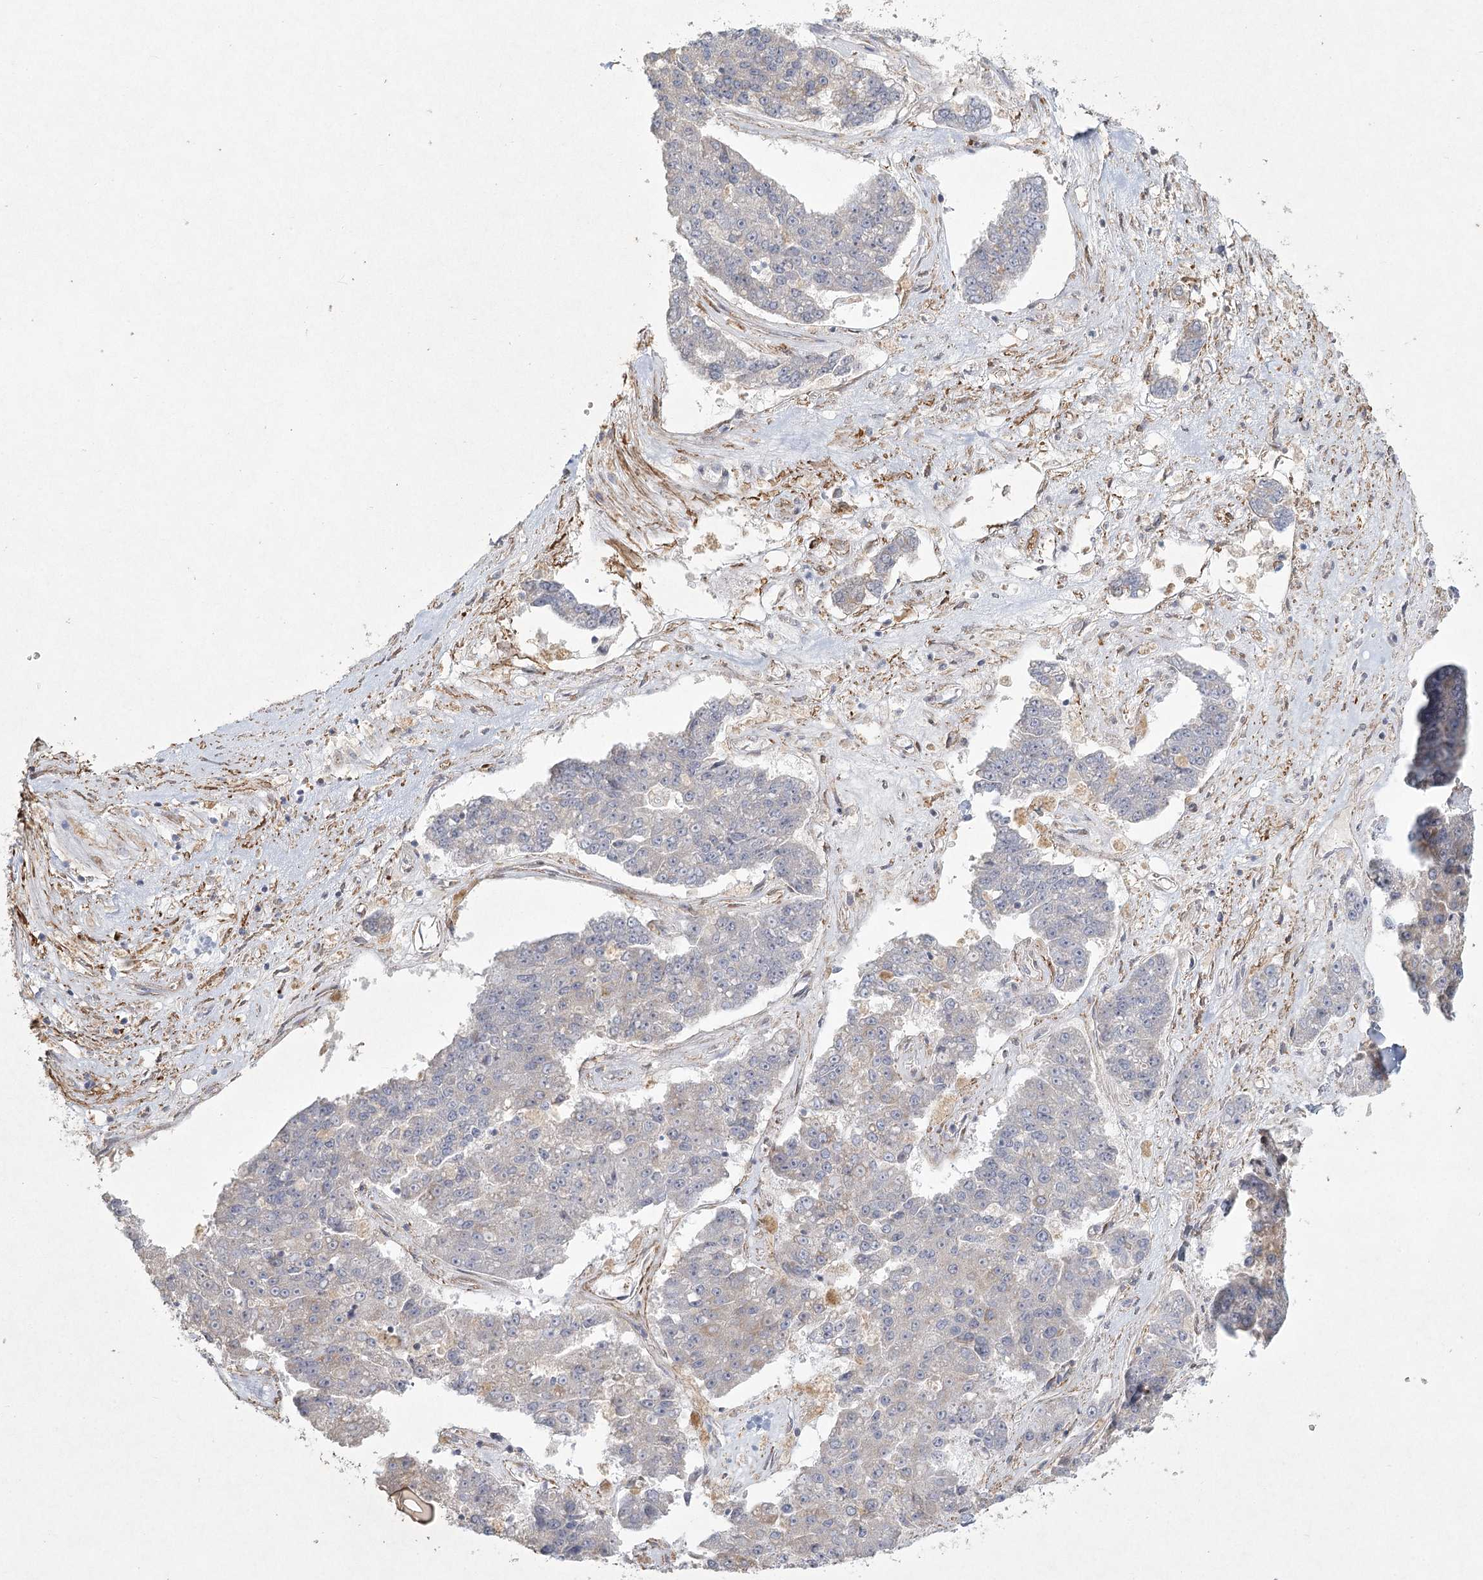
{"staining": {"intensity": "weak", "quantity": "<25%", "location": "cytoplasmic/membranous"}, "tissue": "pancreatic cancer", "cell_type": "Tumor cells", "image_type": "cancer", "snomed": [{"axis": "morphology", "description": "Adenocarcinoma, NOS"}, {"axis": "topography", "description": "Pancreas"}], "caption": "Tumor cells show no significant staining in pancreatic adenocarcinoma.", "gene": "INPP4B", "patient": {"sex": "male", "age": 50}}